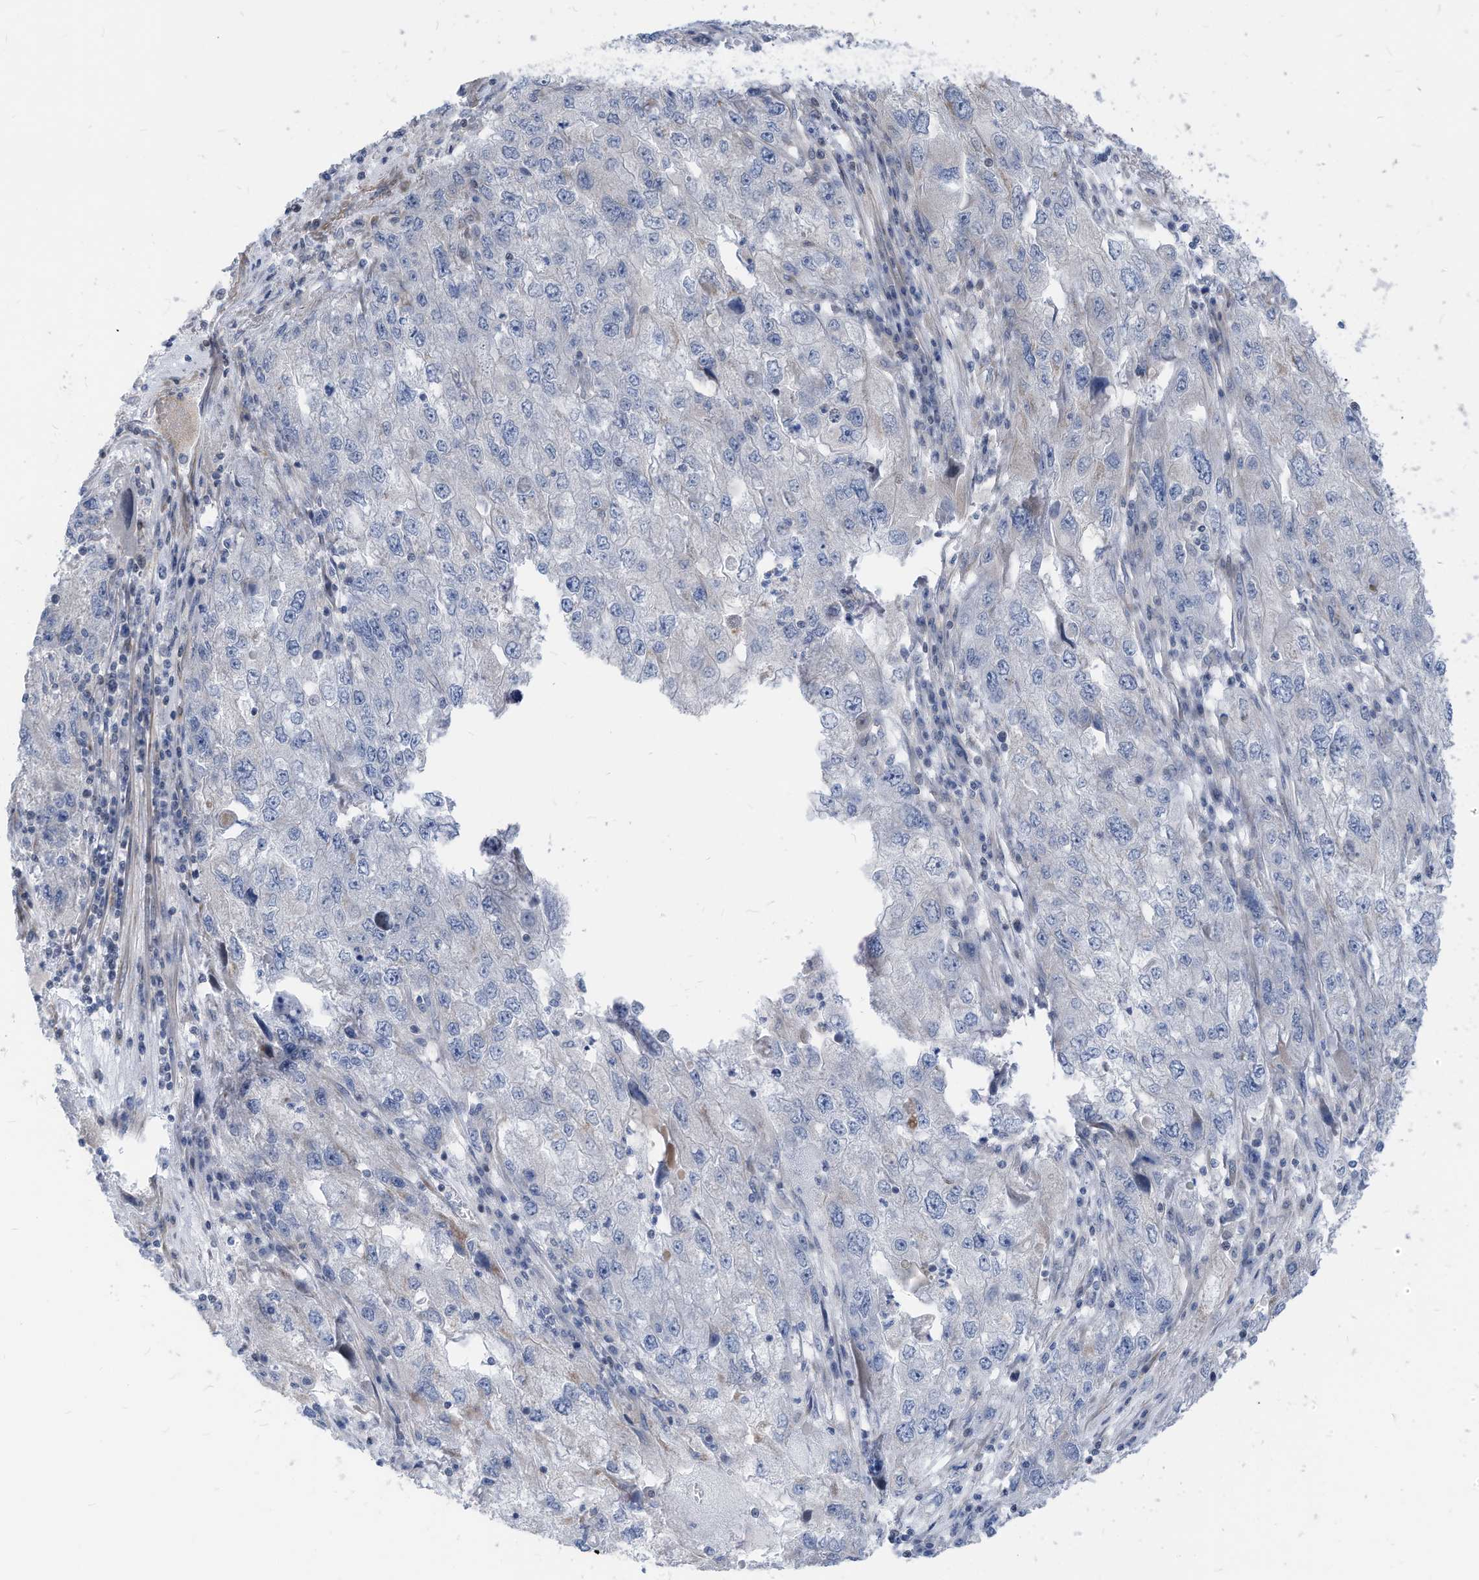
{"staining": {"intensity": "negative", "quantity": "none", "location": "none"}, "tissue": "endometrial cancer", "cell_type": "Tumor cells", "image_type": "cancer", "snomed": [{"axis": "morphology", "description": "Adenocarcinoma, NOS"}, {"axis": "topography", "description": "Endometrium"}], "caption": "A high-resolution histopathology image shows IHC staining of endometrial cancer, which demonstrates no significant staining in tumor cells.", "gene": "GPATCH3", "patient": {"sex": "female", "age": 49}}